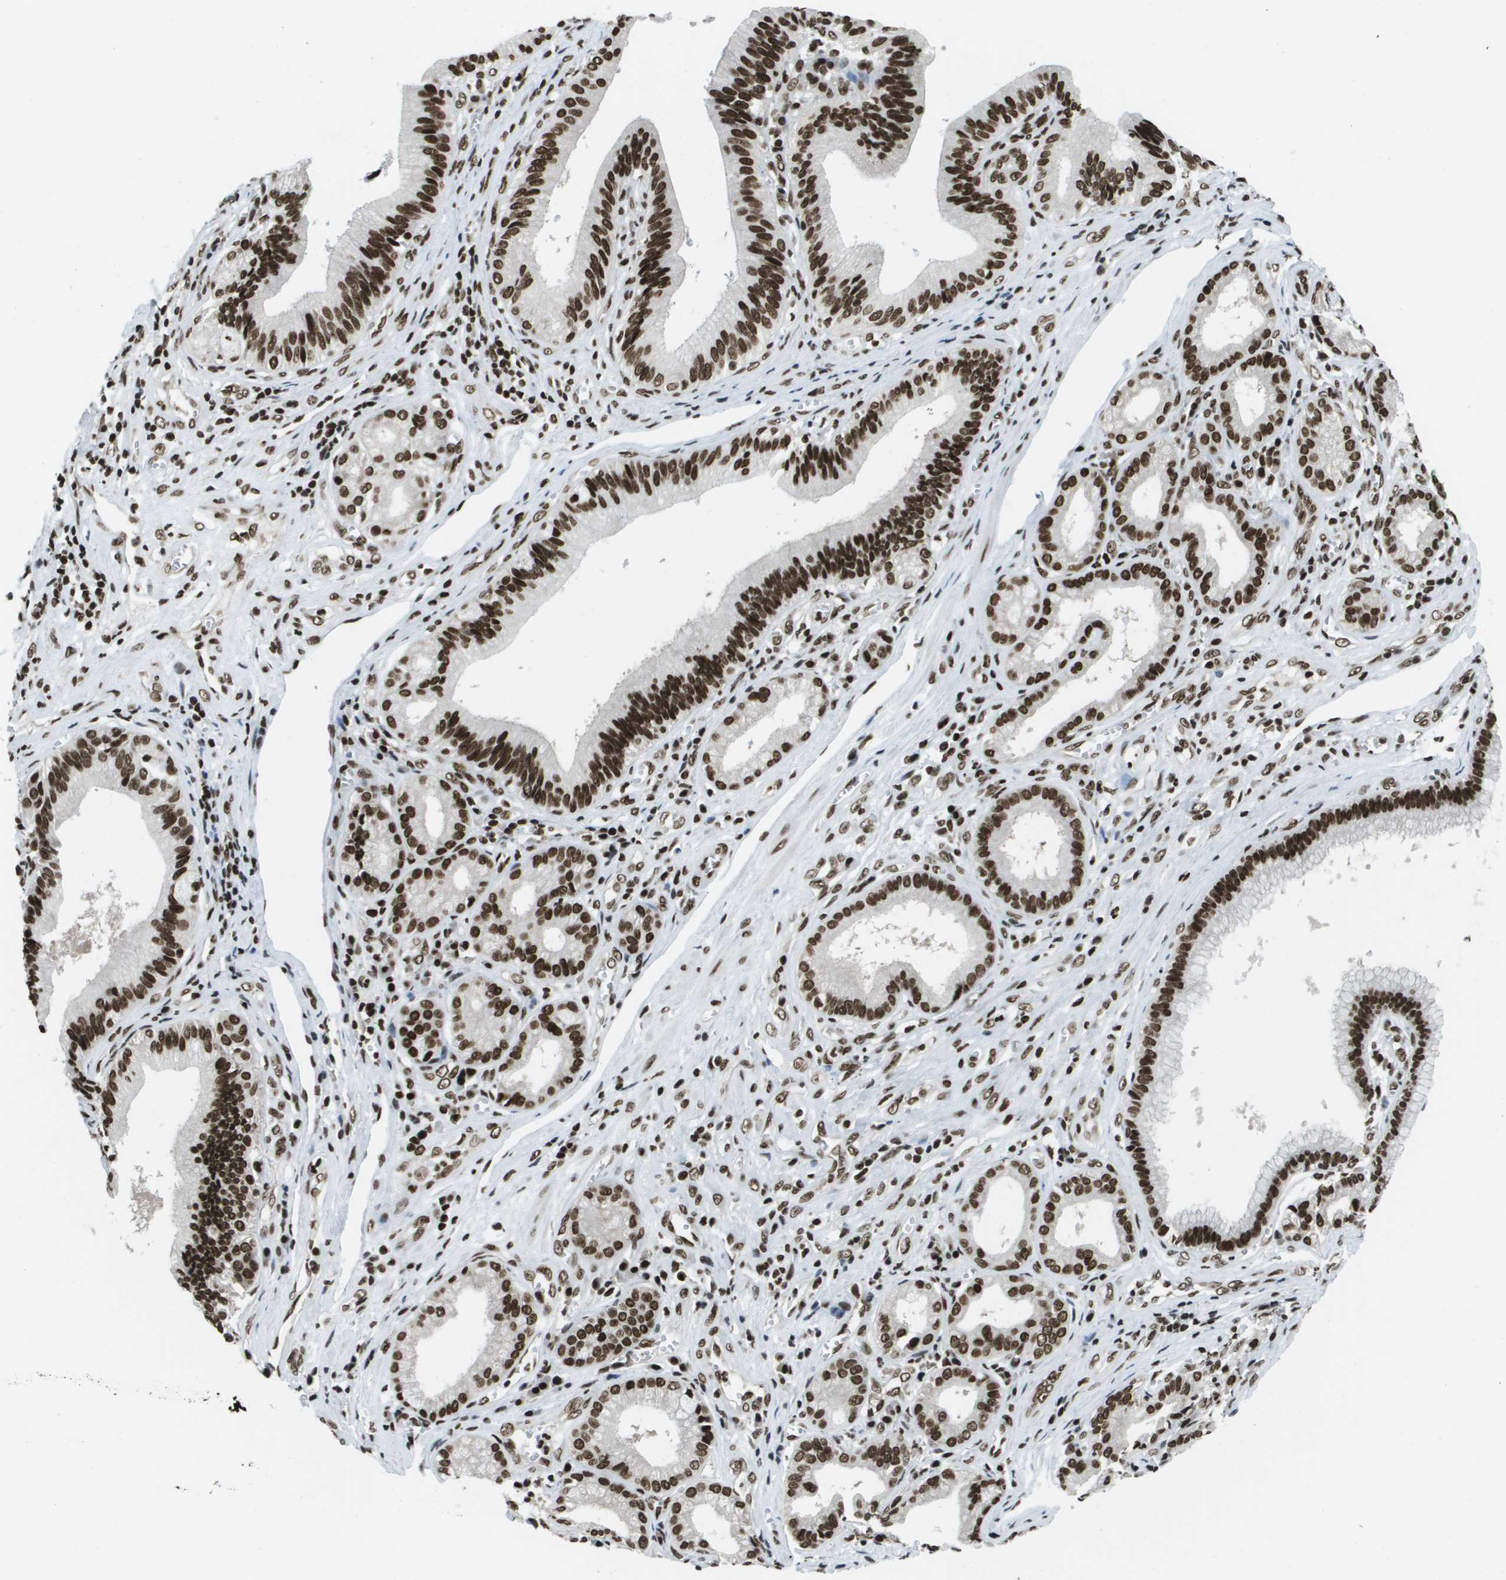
{"staining": {"intensity": "strong", "quantity": ">75%", "location": "nuclear"}, "tissue": "pancreatic cancer", "cell_type": "Tumor cells", "image_type": "cancer", "snomed": [{"axis": "morphology", "description": "Adenocarcinoma, NOS"}, {"axis": "topography", "description": "Pancreas"}], "caption": "Strong nuclear expression is appreciated in approximately >75% of tumor cells in pancreatic cancer. The staining was performed using DAB (3,3'-diaminobenzidine), with brown indicating positive protein expression. Nuclei are stained blue with hematoxylin.", "gene": "GLYR1", "patient": {"sex": "female", "age": 75}}